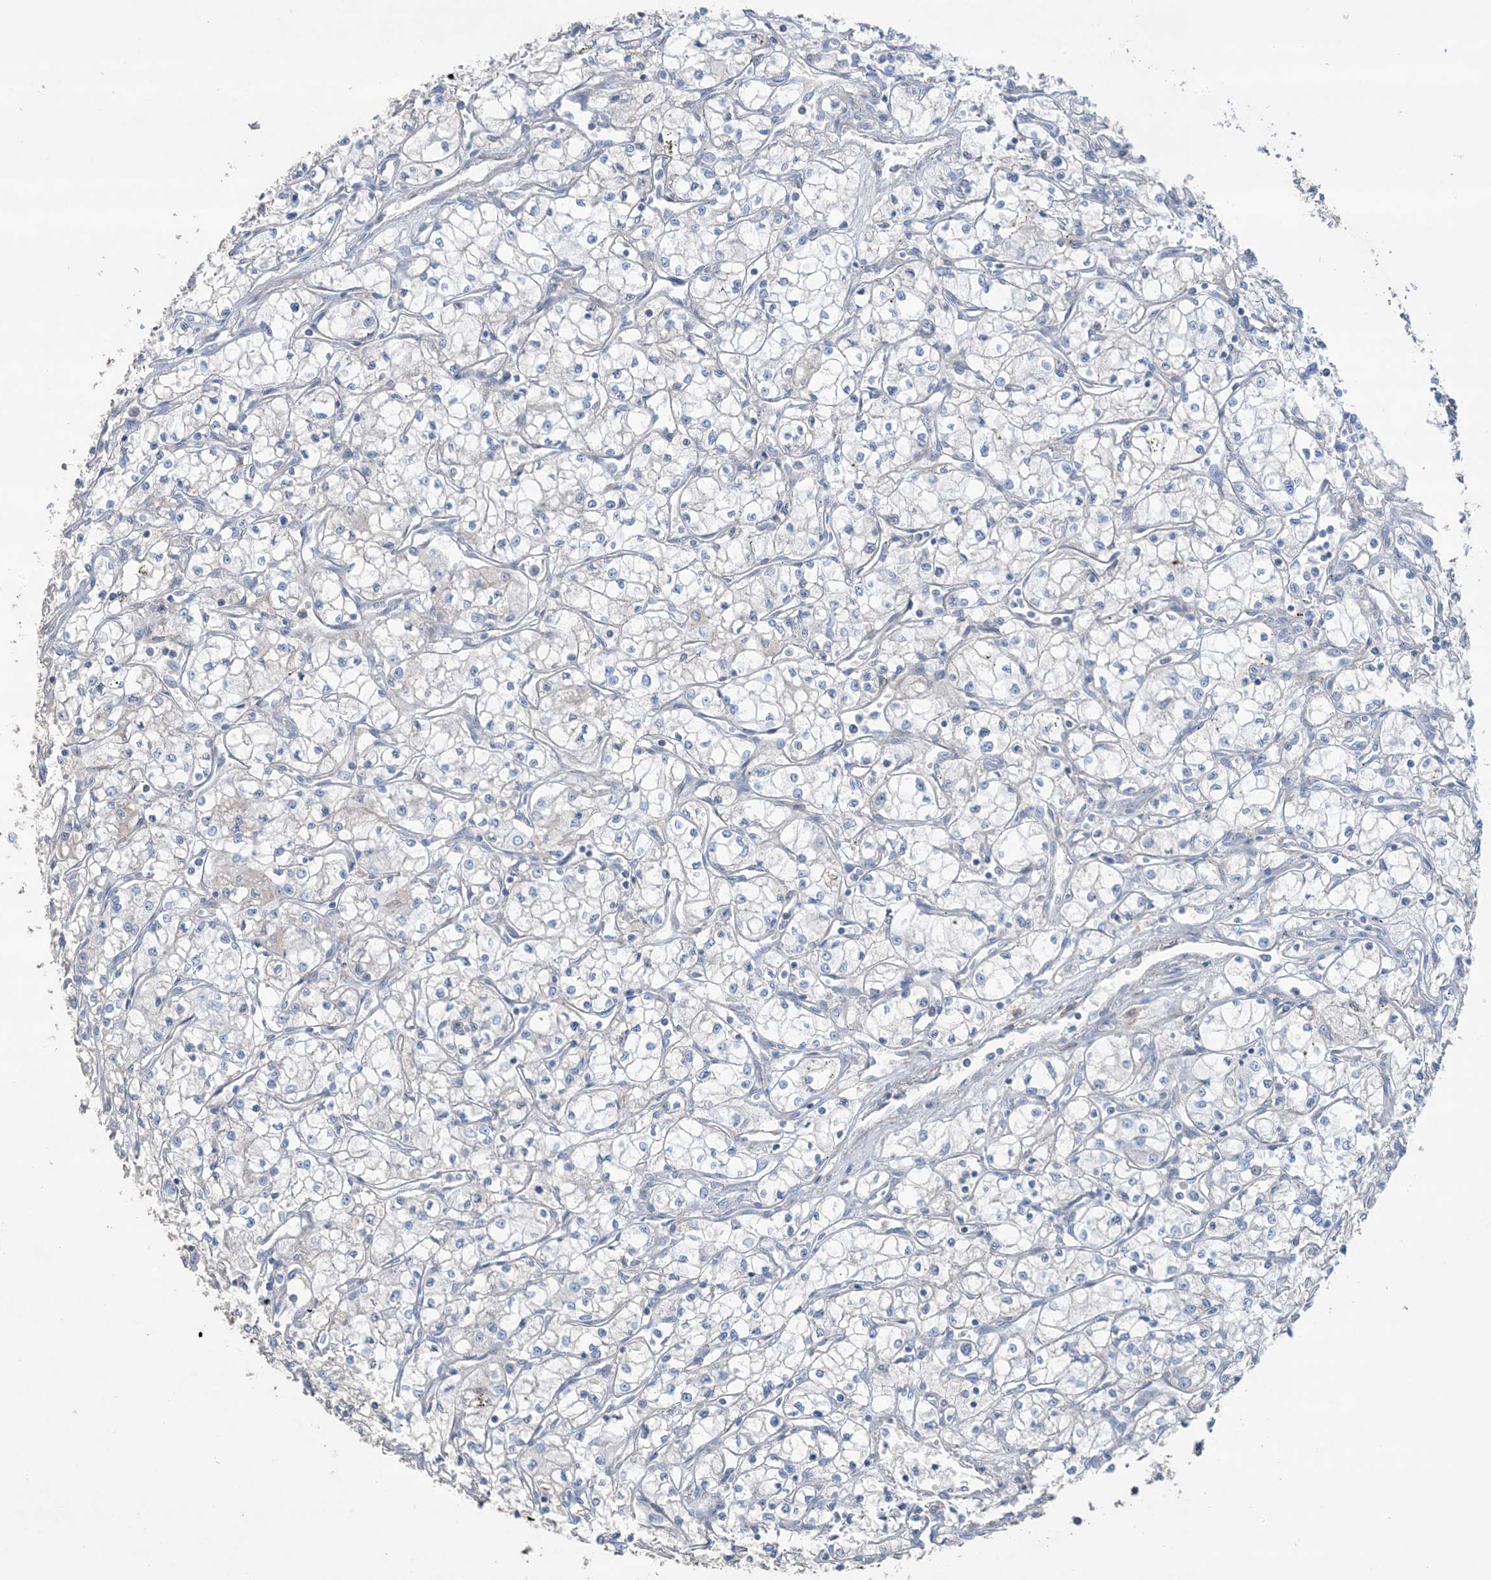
{"staining": {"intensity": "negative", "quantity": "none", "location": "none"}, "tissue": "renal cancer", "cell_type": "Tumor cells", "image_type": "cancer", "snomed": [{"axis": "morphology", "description": "Adenocarcinoma, NOS"}, {"axis": "topography", "description": "Kidney"}], "caption": "Tumor cells are negative for protein expression in human renal adenocarcinoma. (Immunohistochemistry (ihc), brightfield microscopy, high magnification).", "gene": "ATP11C", "patient": {"sex": "male", "age": 59}}